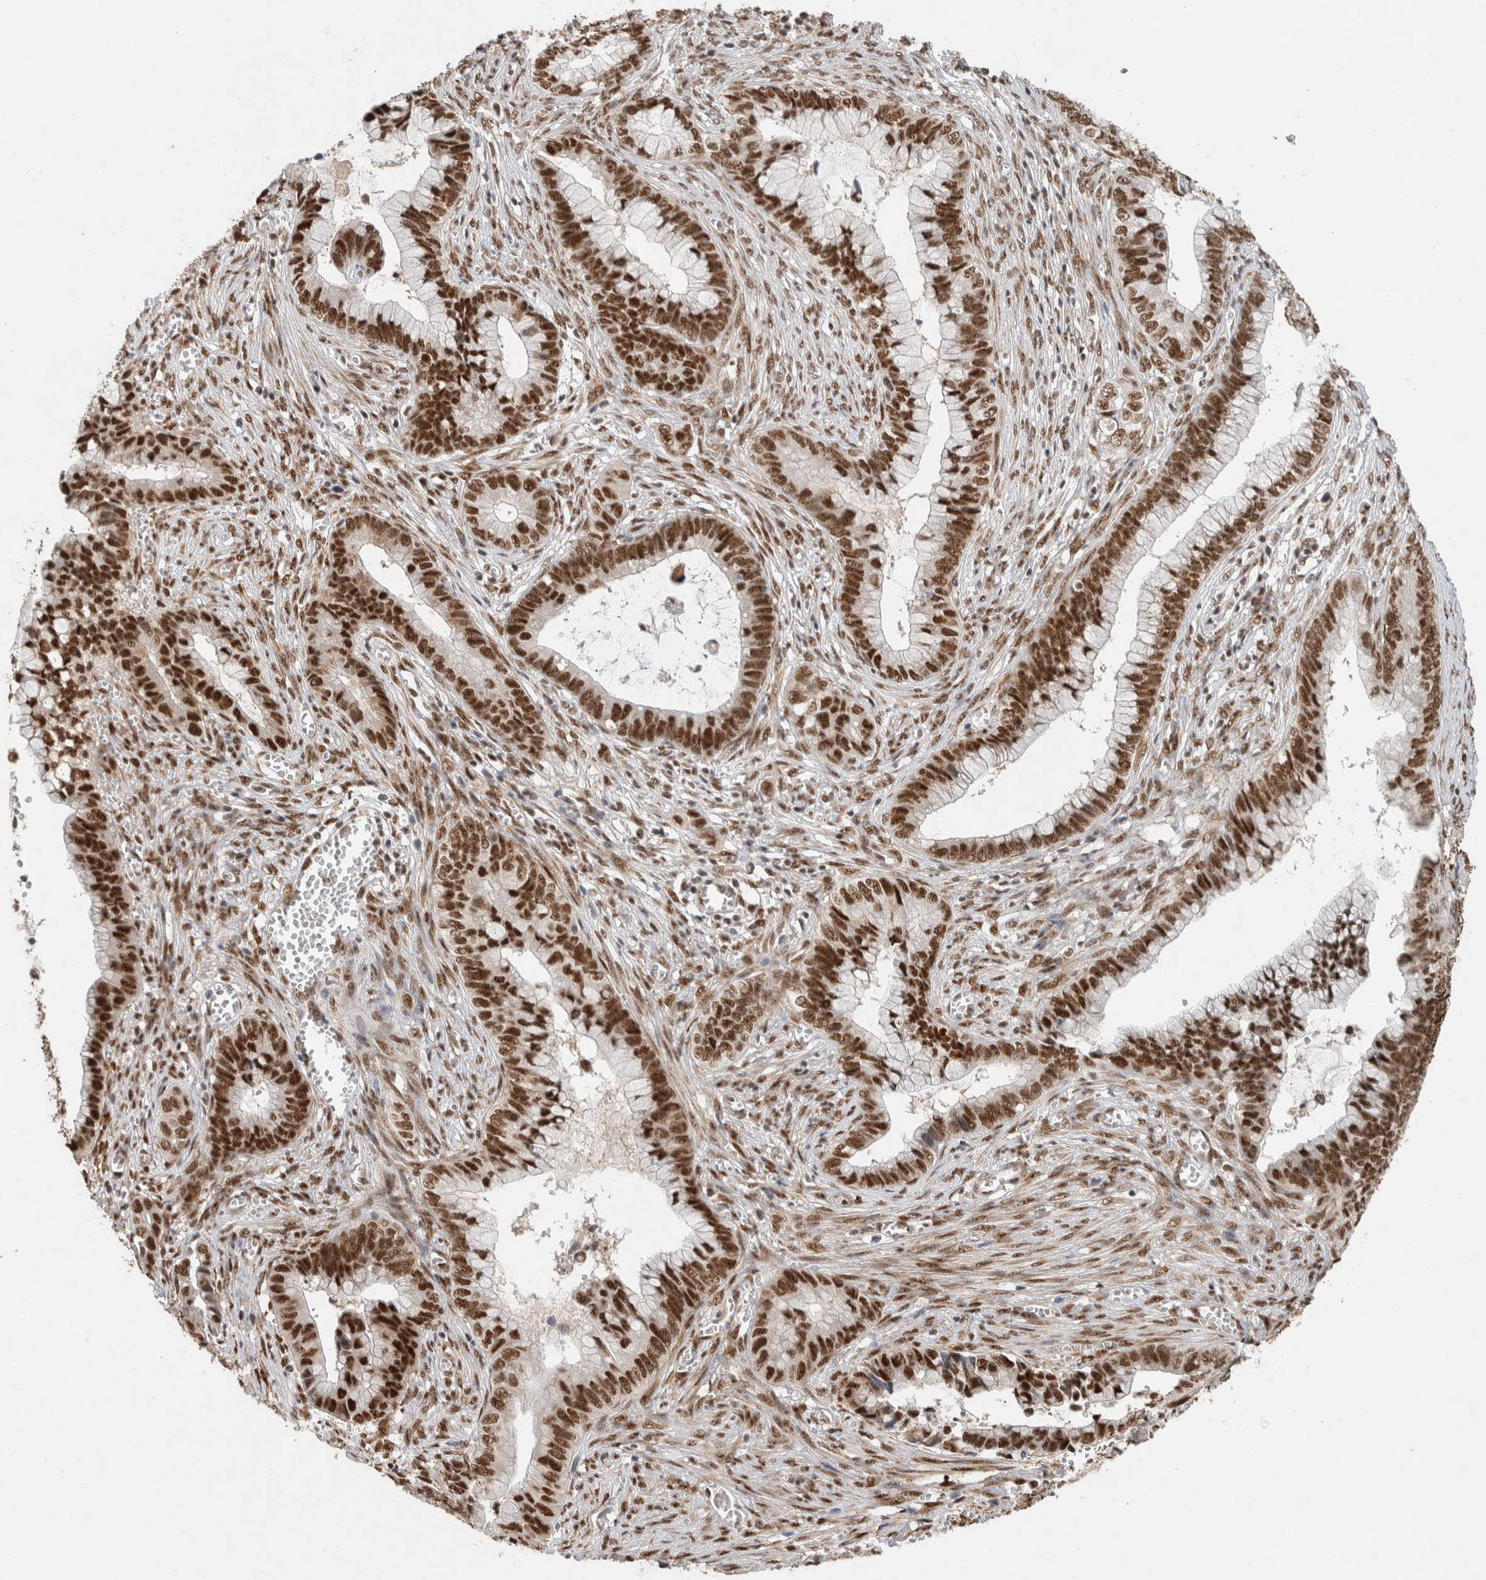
{"staining": {"intensity": "strong", "quantity": ">75%", "location": "nuclear"}, "tissue": "cervical cancer", "cell_type": "Tumor cells", "image_type": "cancer", "snomed": [{"axis": "morphology", "description": "Adenocarcinoma, NOS"}, {"axis": "topography", "description": "Cervix"}], "caption": "Protein staining displays strong nuclear positivity in approximately >75% of tumor cells in cervical adenocarcinoma.", "gene": "DDX42", "patient": {"sex": "female", "age": 44}}